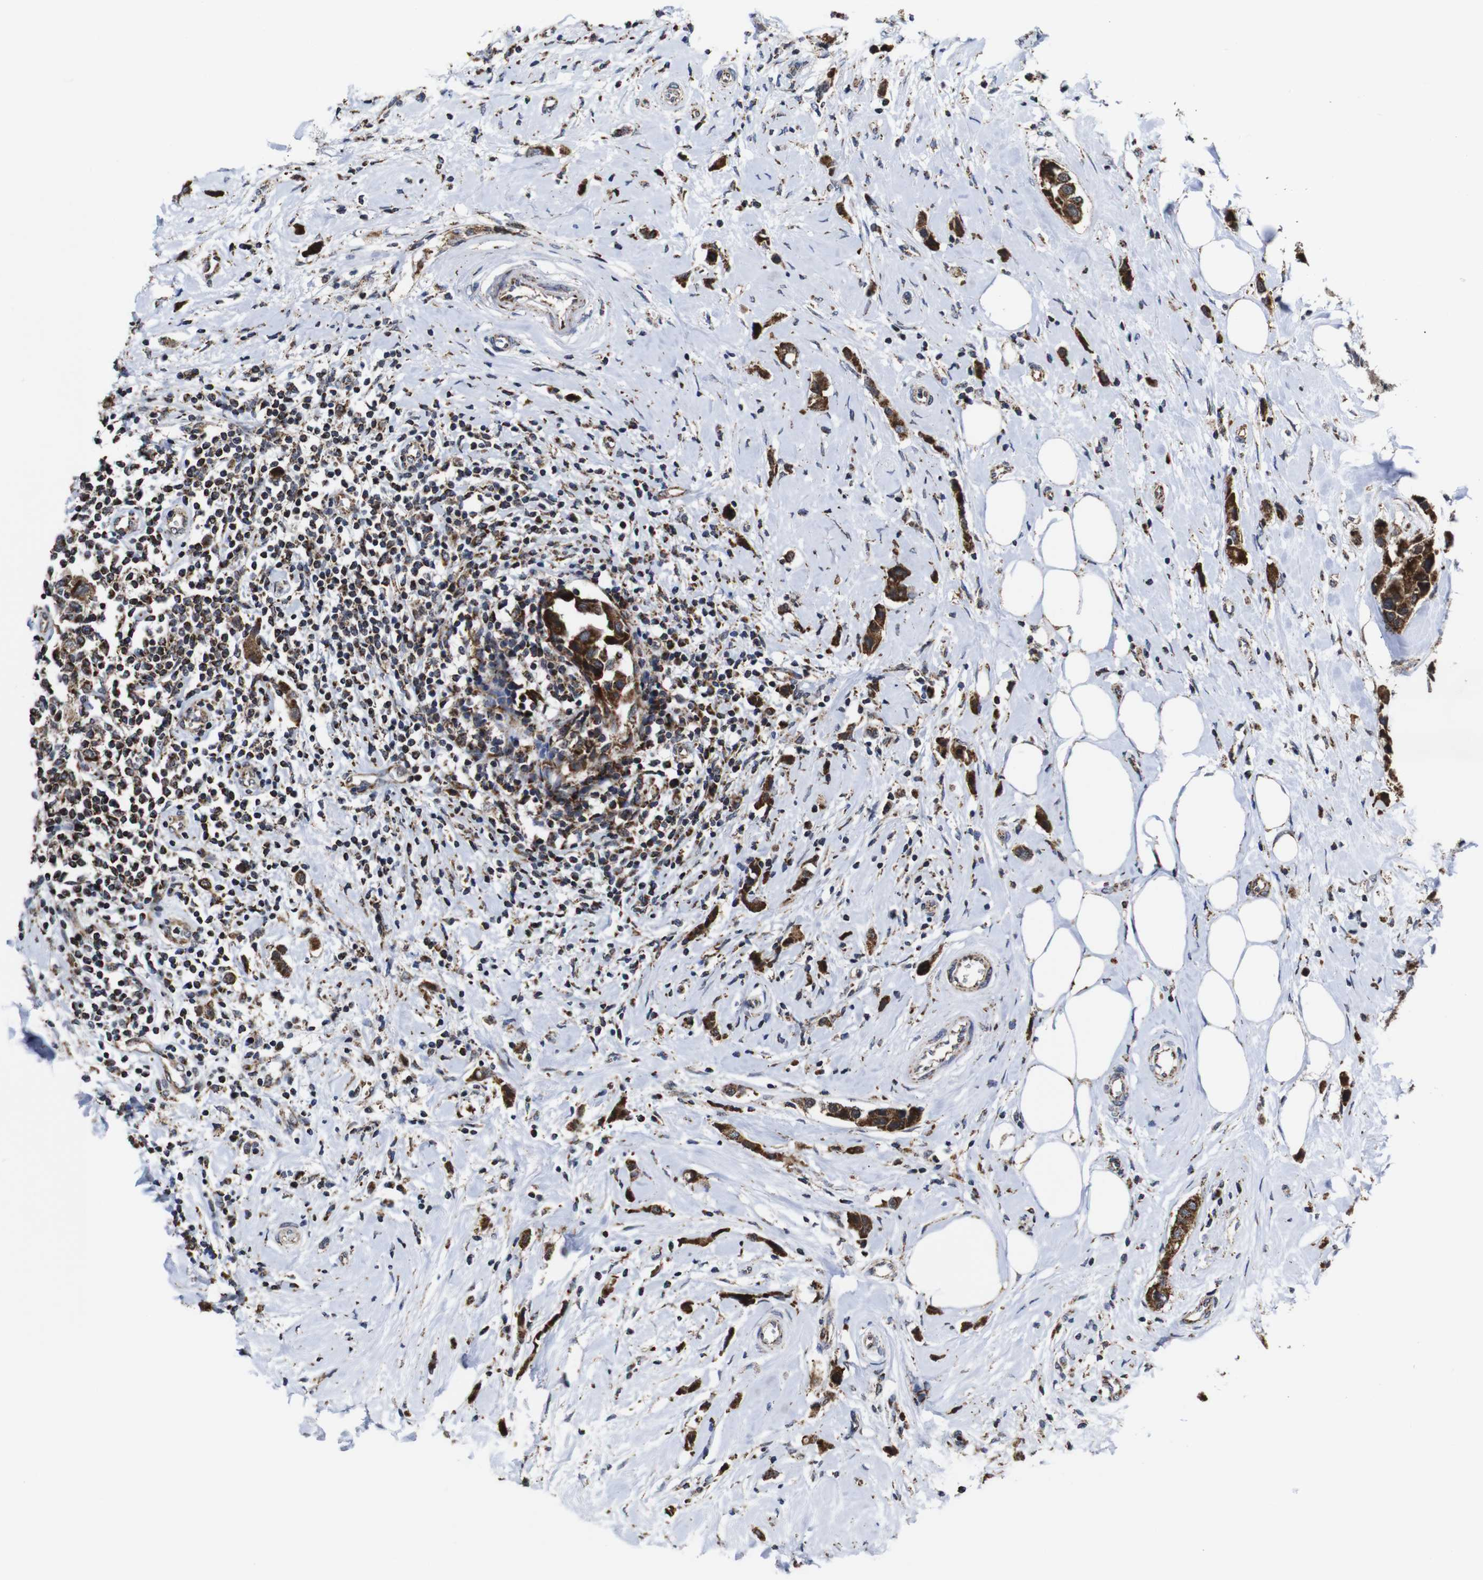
{"staining": {"intensity": "strong", "quantity": ">75%", "location": "cytoplasmic/membranous"}, "tissue": "breast cancer", "cell_type": "Tumor cells", "image_type": "cancer", "snomed": [{"axis": "morphology", "description": "Normal tissue, NOS"}, {"axis": "morphology", "description": "Duct carcinoma"}, {"axis": "topography", "description": "Breast"}], "caption": "This micrograph shows immunohistochemistry (IHC) staining of breast cancer, with high strong cytoplasmic/membranous positivity in about >75% of tumor cells.", "gene": "C17orf80", "patient": {"sex": "female", "age": 50}}